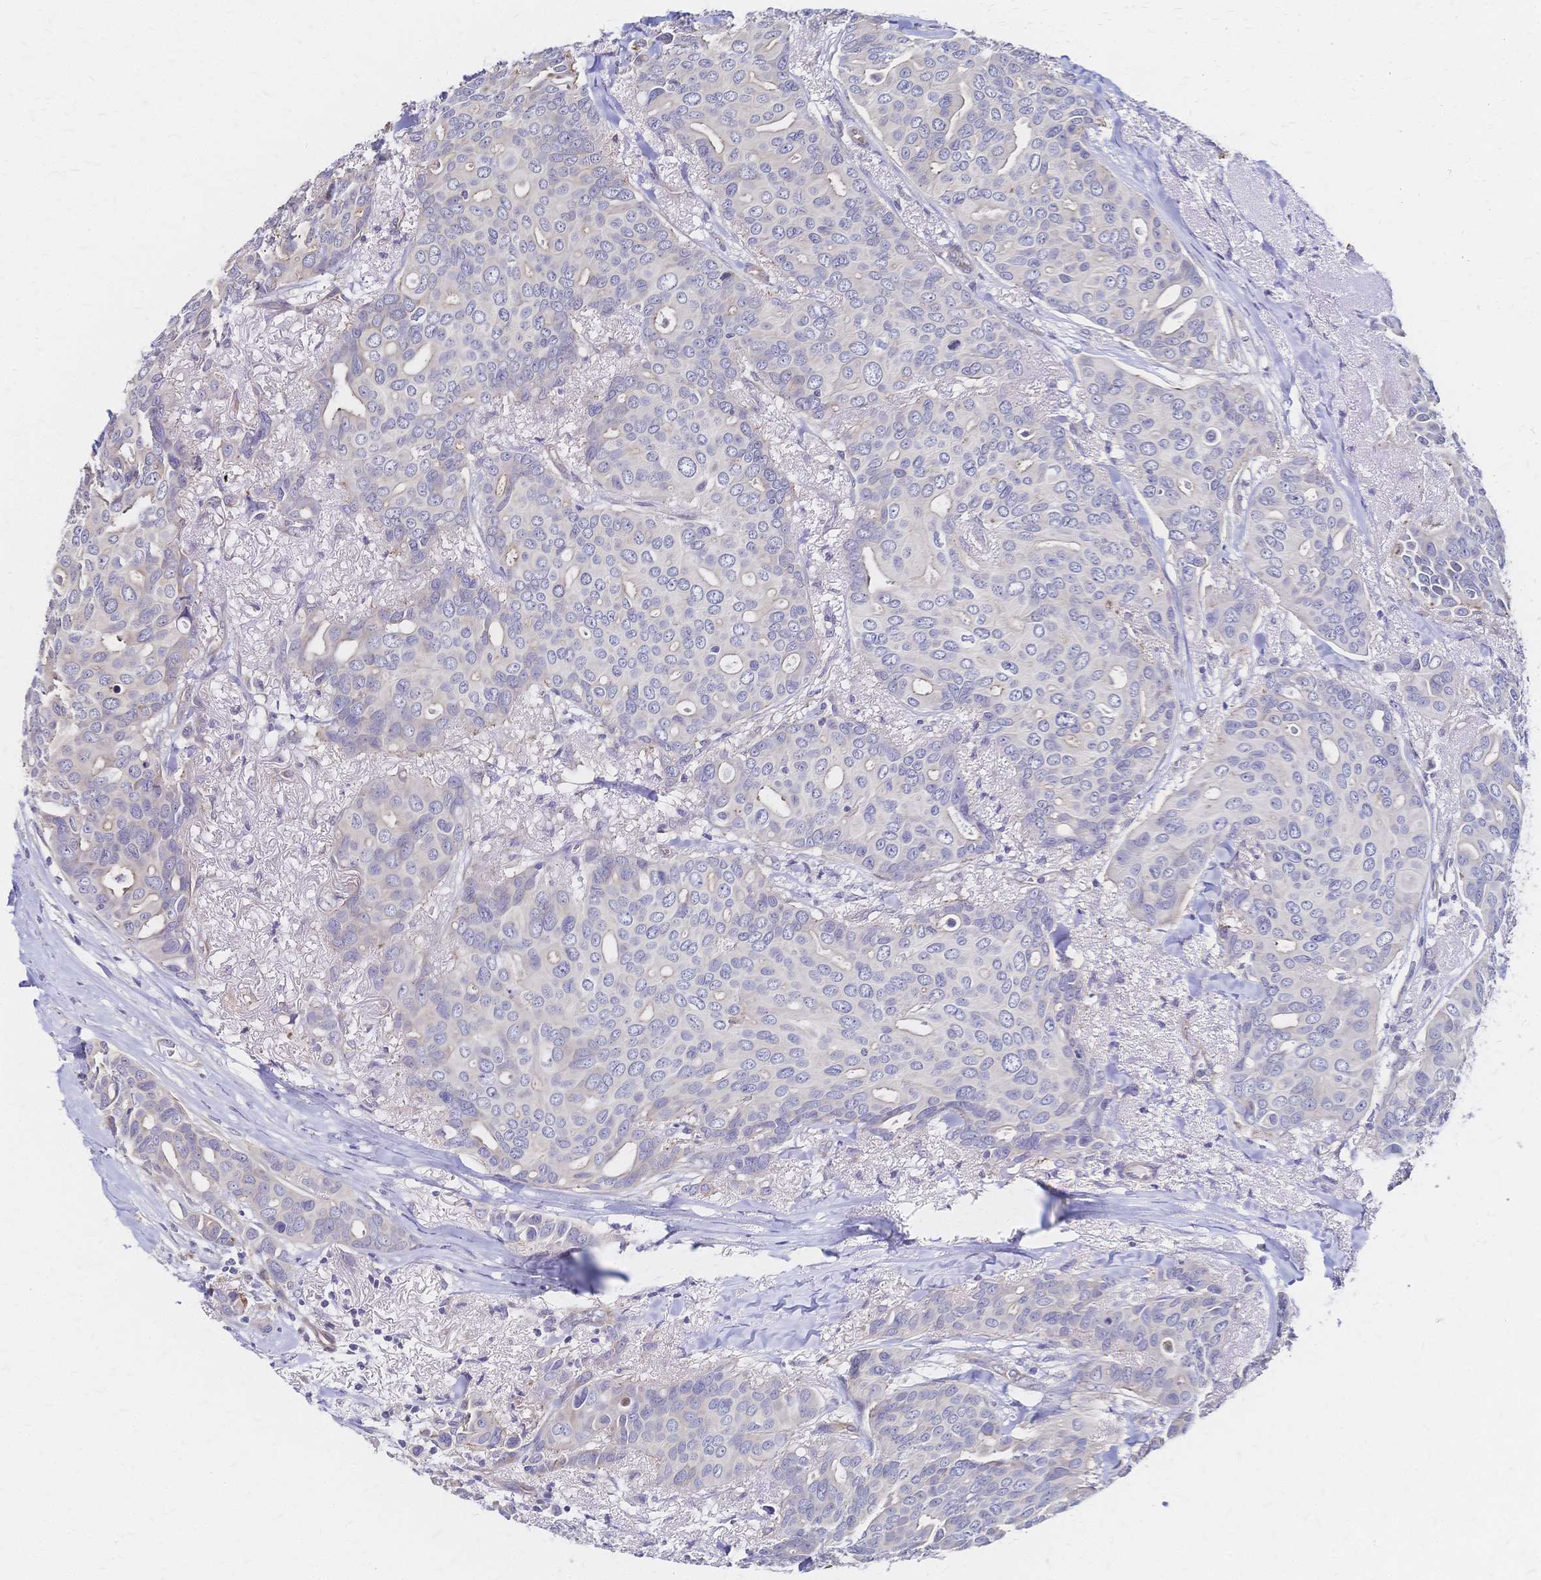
{"staining": {"intensity": "negative", "quantity": "none", "location": "none"}, "tissue": "breast cancer", "cell_type": "Tumor cells", "image_type": "cancer", "snomed": [{"axis": "morphology", "description": "Duct carcinoma"}, {"axis": "topography", "description": "Breast"}], "caption": "This is an IHC histopathology image of breast infiltrating ductal carcinoma. There is no expression in tumor cells.", "gene": "SLC5A1", "patient": {"sex": "female", "age": 54}}